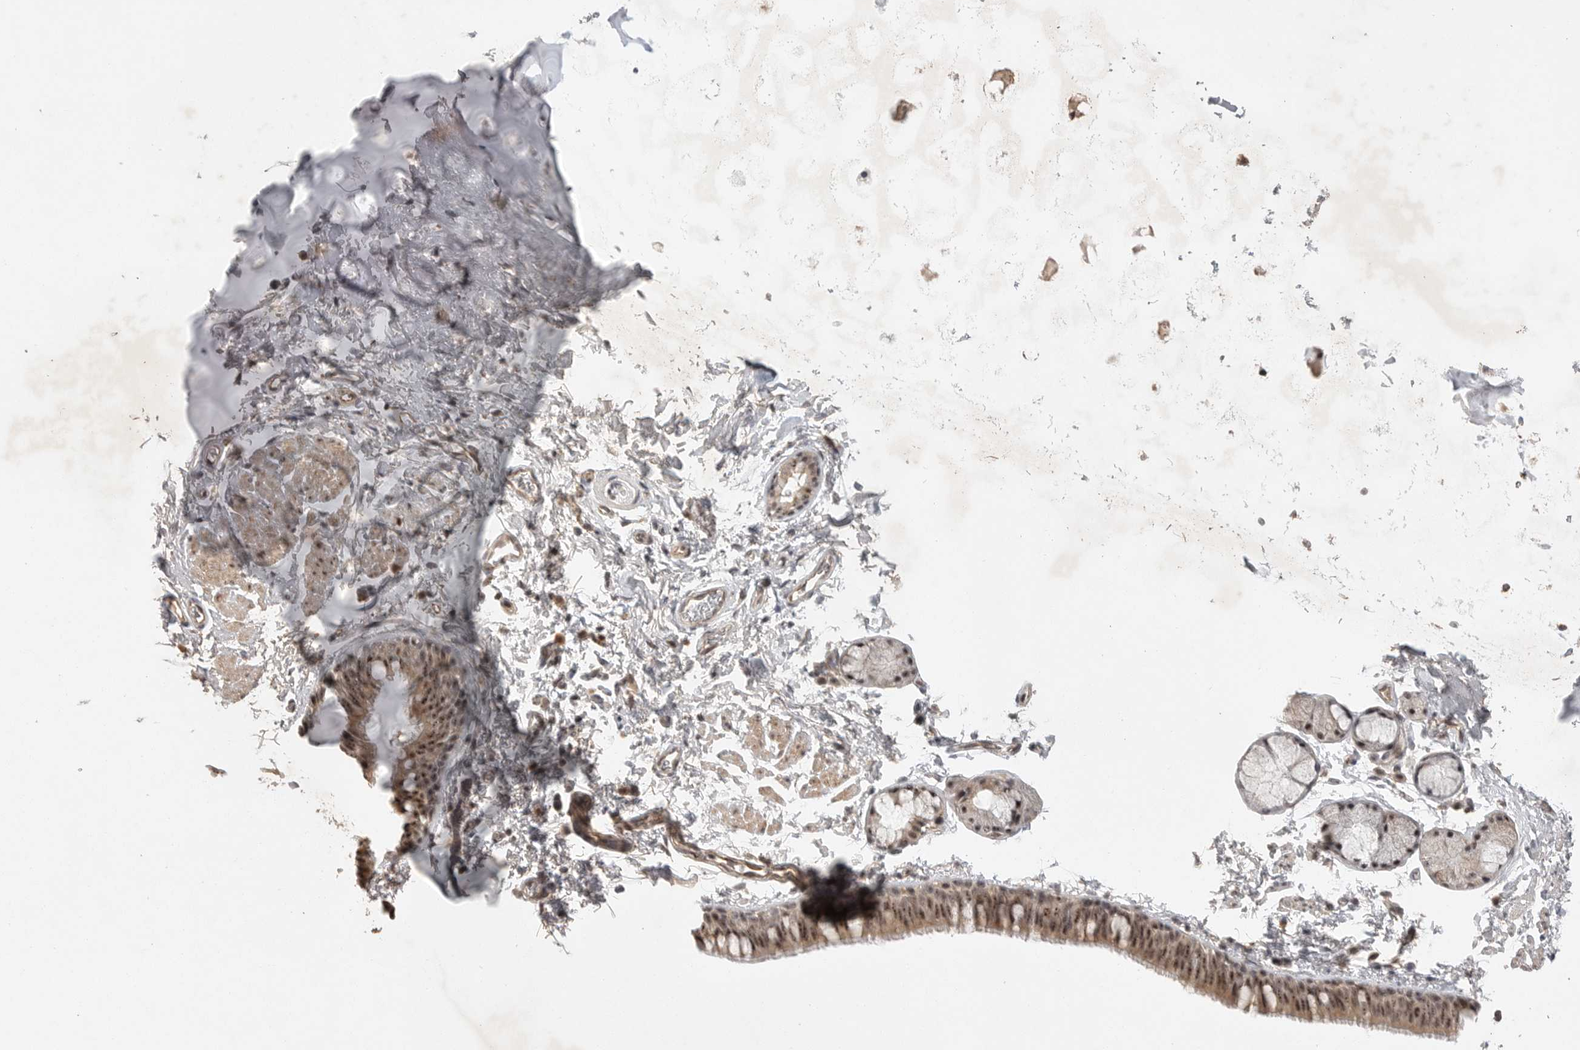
{"staining": {"intensity": "moderate", "quantity": ">75%", "location": "cytoplasmic/membranous,nuclear"}, "tissue": "bronchus", "cell_type": "Respiratory epithelial cells", "image_type": "normal", "snomed": [{"axis": "morphology", "description": "Normal tissue, NOS"}, {"axis": "topography", "description": "Cartilage tissue"}, {"axis": "topography", "description": "Bronchus"}, {"axis": "topography", "description": "Lung"}], "caption": "Immunohistochemical staining of unremarkable bronchus reveals moderate cytoplasmic/membranous,nuclear protein expression in about >75% of respiratory epithelial cells.", "gene": "POMP", "patient": {"sex": "male", "age": 64}}